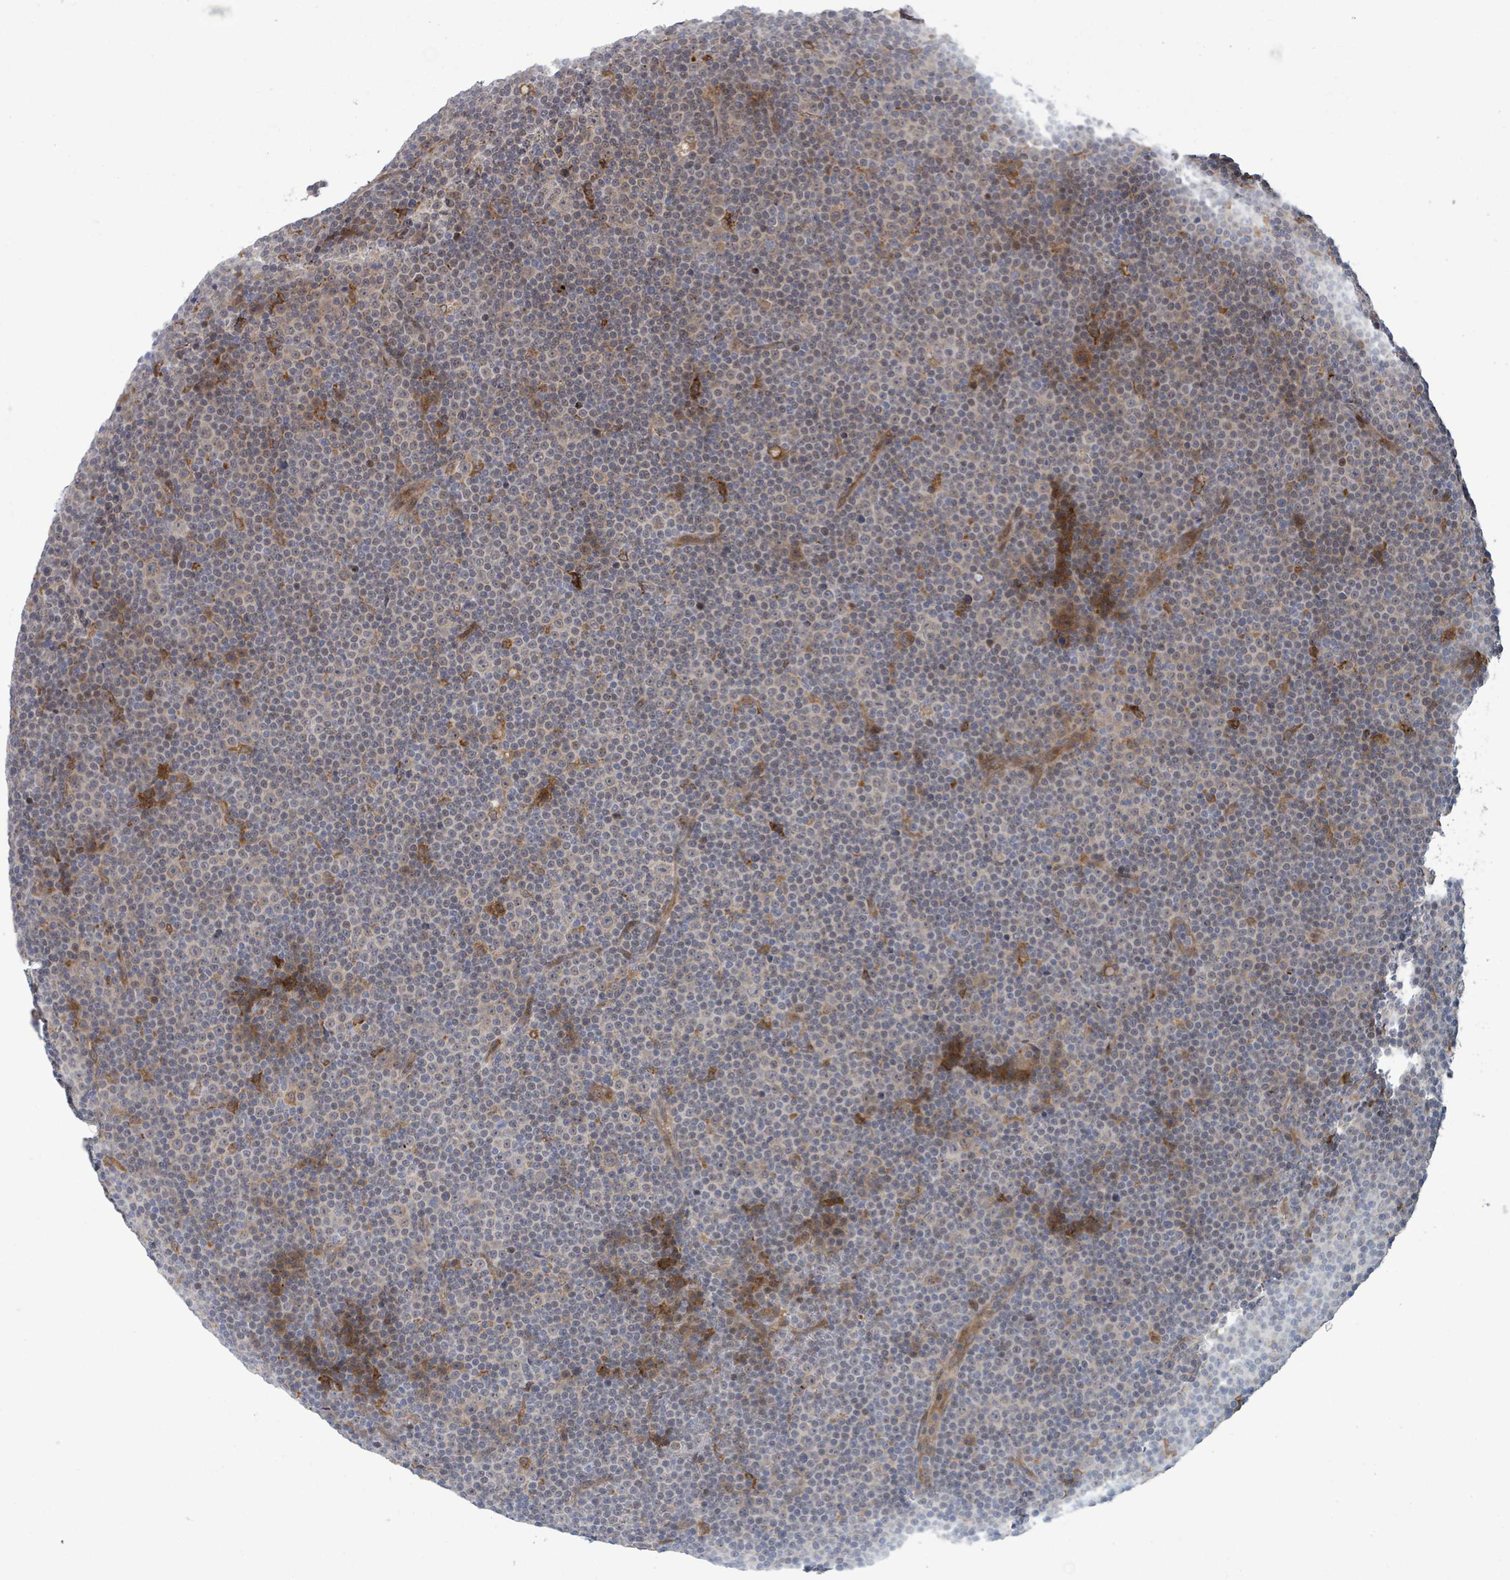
{"staining": {"intensity": "negative", "quantity": "none", "location": "none"}, "tissue": "lymphoma", "cell_type": "Tumor cells", "image_type": "cancer", "snomed": [{"axis": "morphology", "description": "Malignant lymphoma, non-Hodgkin's type, Low grade"}, {"axis": "topography", "description": "Lymph node"}], "caption": "An IHC histopathology image of malignant lymphoma, non-Hodgkin's type (low-grade) is shown. There is no staining in tumor cells of malignant lymphoma, non-Hodgkin's type (low-grade).", "gene": "SHROOM2", "patient": {"sex": "female", "age": 67}}